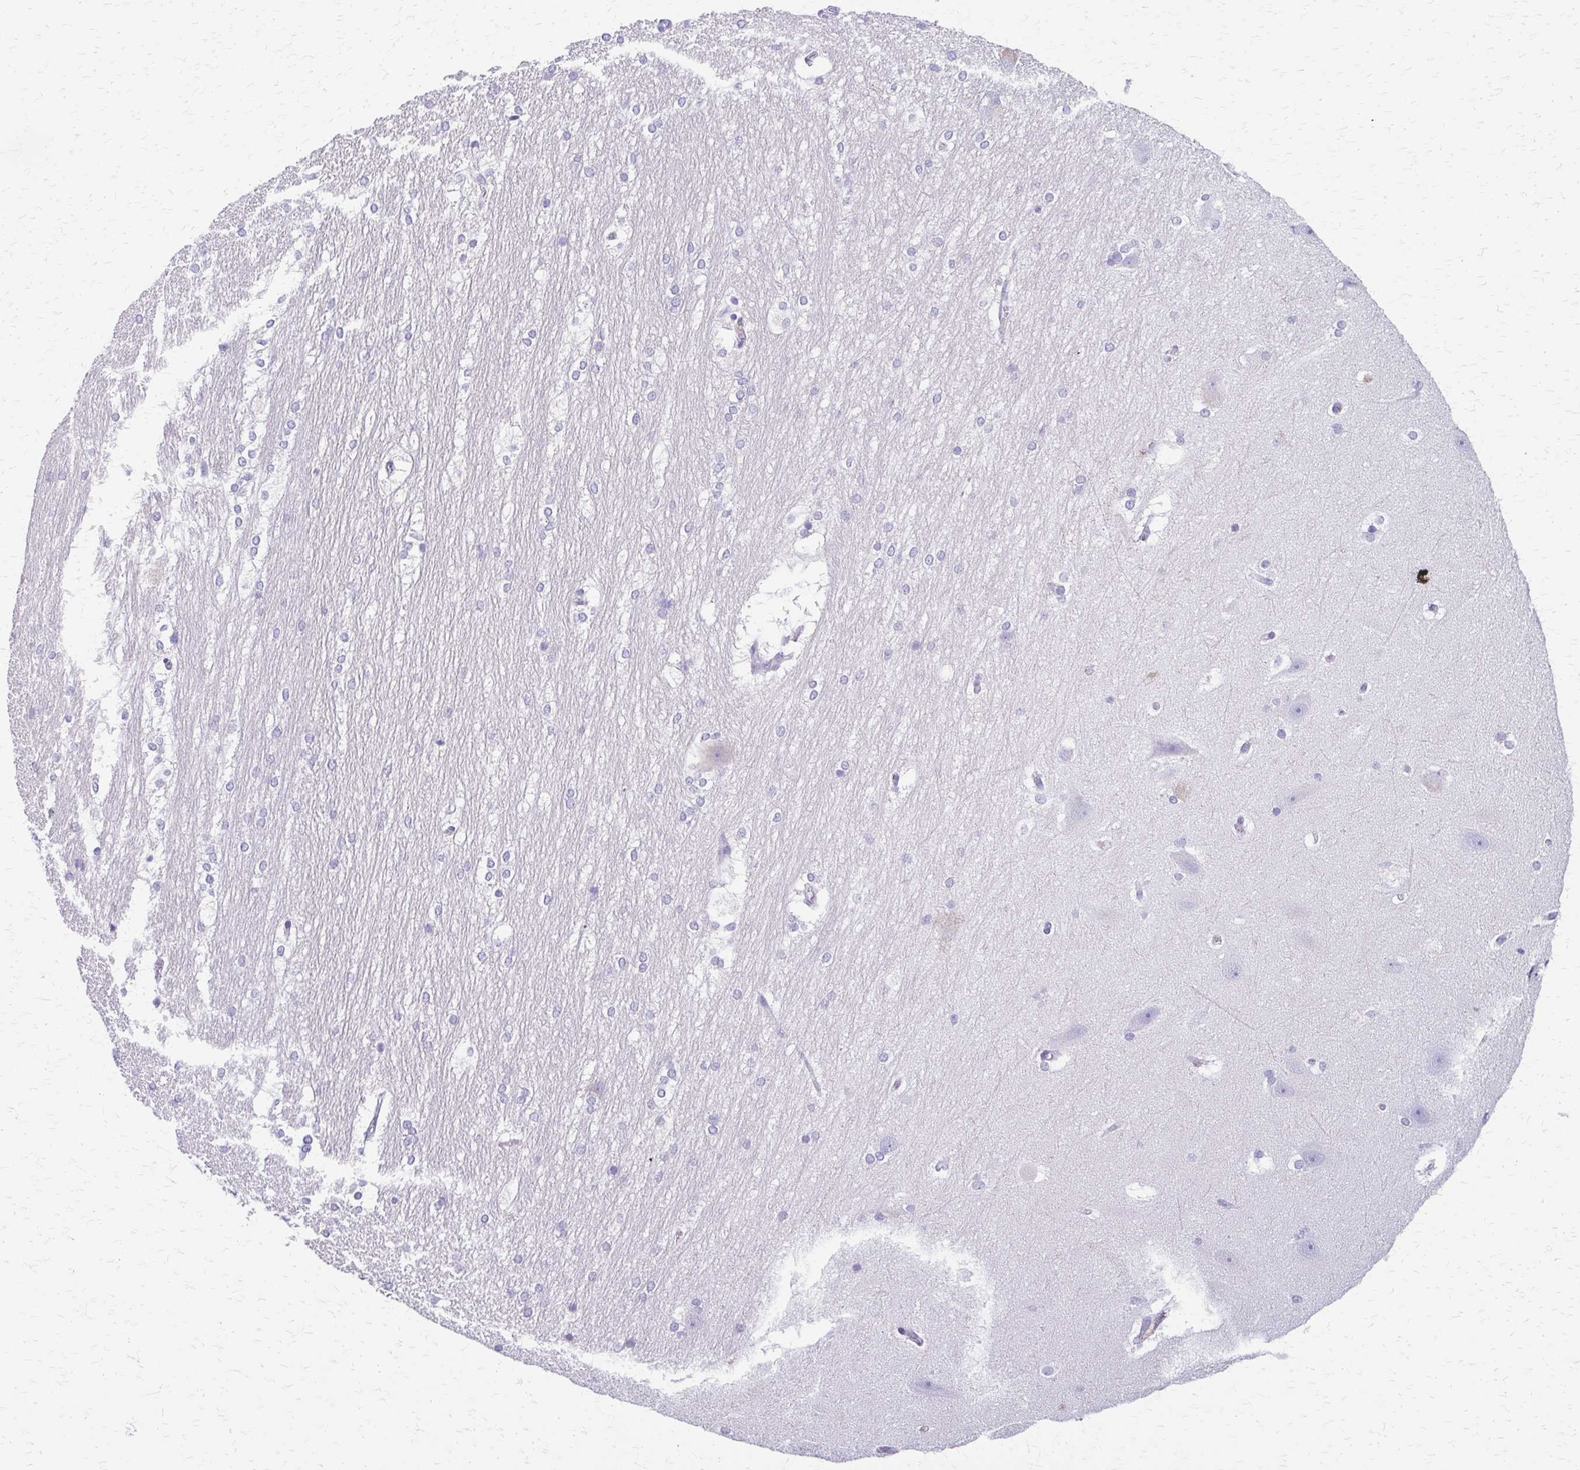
{"staining": {"intensity": "negative", "quantity": "none", "location": "none"}, "tissue": "hippocampus", "cell_type": "Glial cells", "image_type": "normal", "snomed": [{"axis": "morphology", "description": "Normal tissue, NOS"}, {"axis": "topography", "description": "Cerebral cortex"}, {"axis": "topography", "description": "Hippocampus"}], "caption": "High magnification brightfield microscopy of unremarkable hippocampus stained with DAB (3,3'-diaminobenzidine) (brown) and counterstained with hematoxylin (blue): glial cells show no significant expression.", "gene": "ZSCAN5B", "patient": {"sex": "female", "age": 19}}